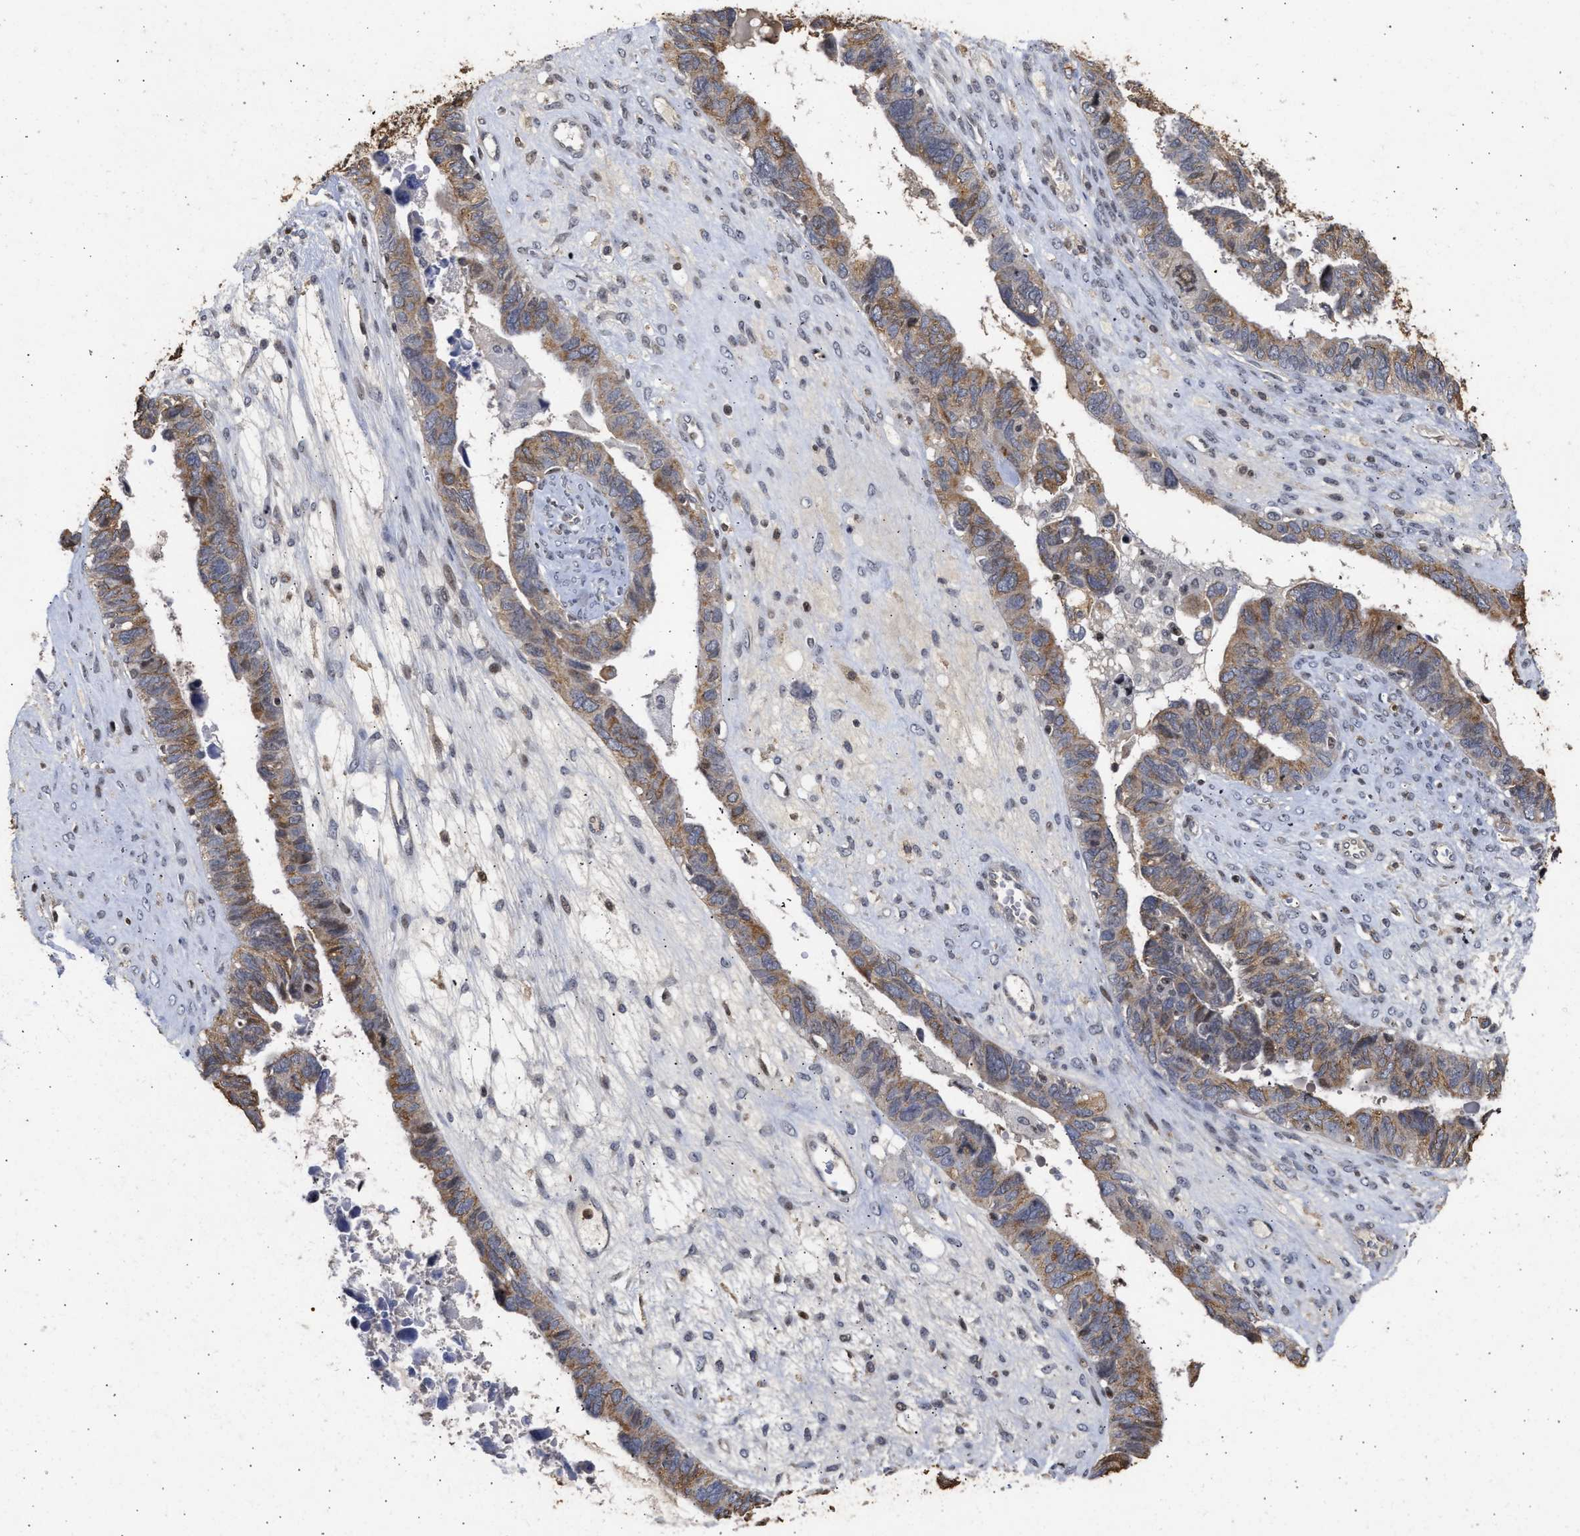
{"staining": {"intensity": "moderate", "quantity": ">75%", "location": "cytoplasmic/membranous"}, "tissue": "ovarian cancer", "cell_type": "Tumor cells", "image_type": "cancer", "snomed": [{"axis": "morphology", "description": "Cystadenocarcinoma, serous, NOS"}, {"axis": "topography", "description": "Ovary"}], "caption": "This histopathology image displays immunohistochemistry staining of serous cystadenocarcinoma (ovarian), with medium moderate cytoplasmic/membranous positivity in approximately >75% of tumor cells.", "gene": "ENSG00000142539", "patient": {"sex": "female", "age": 79}}